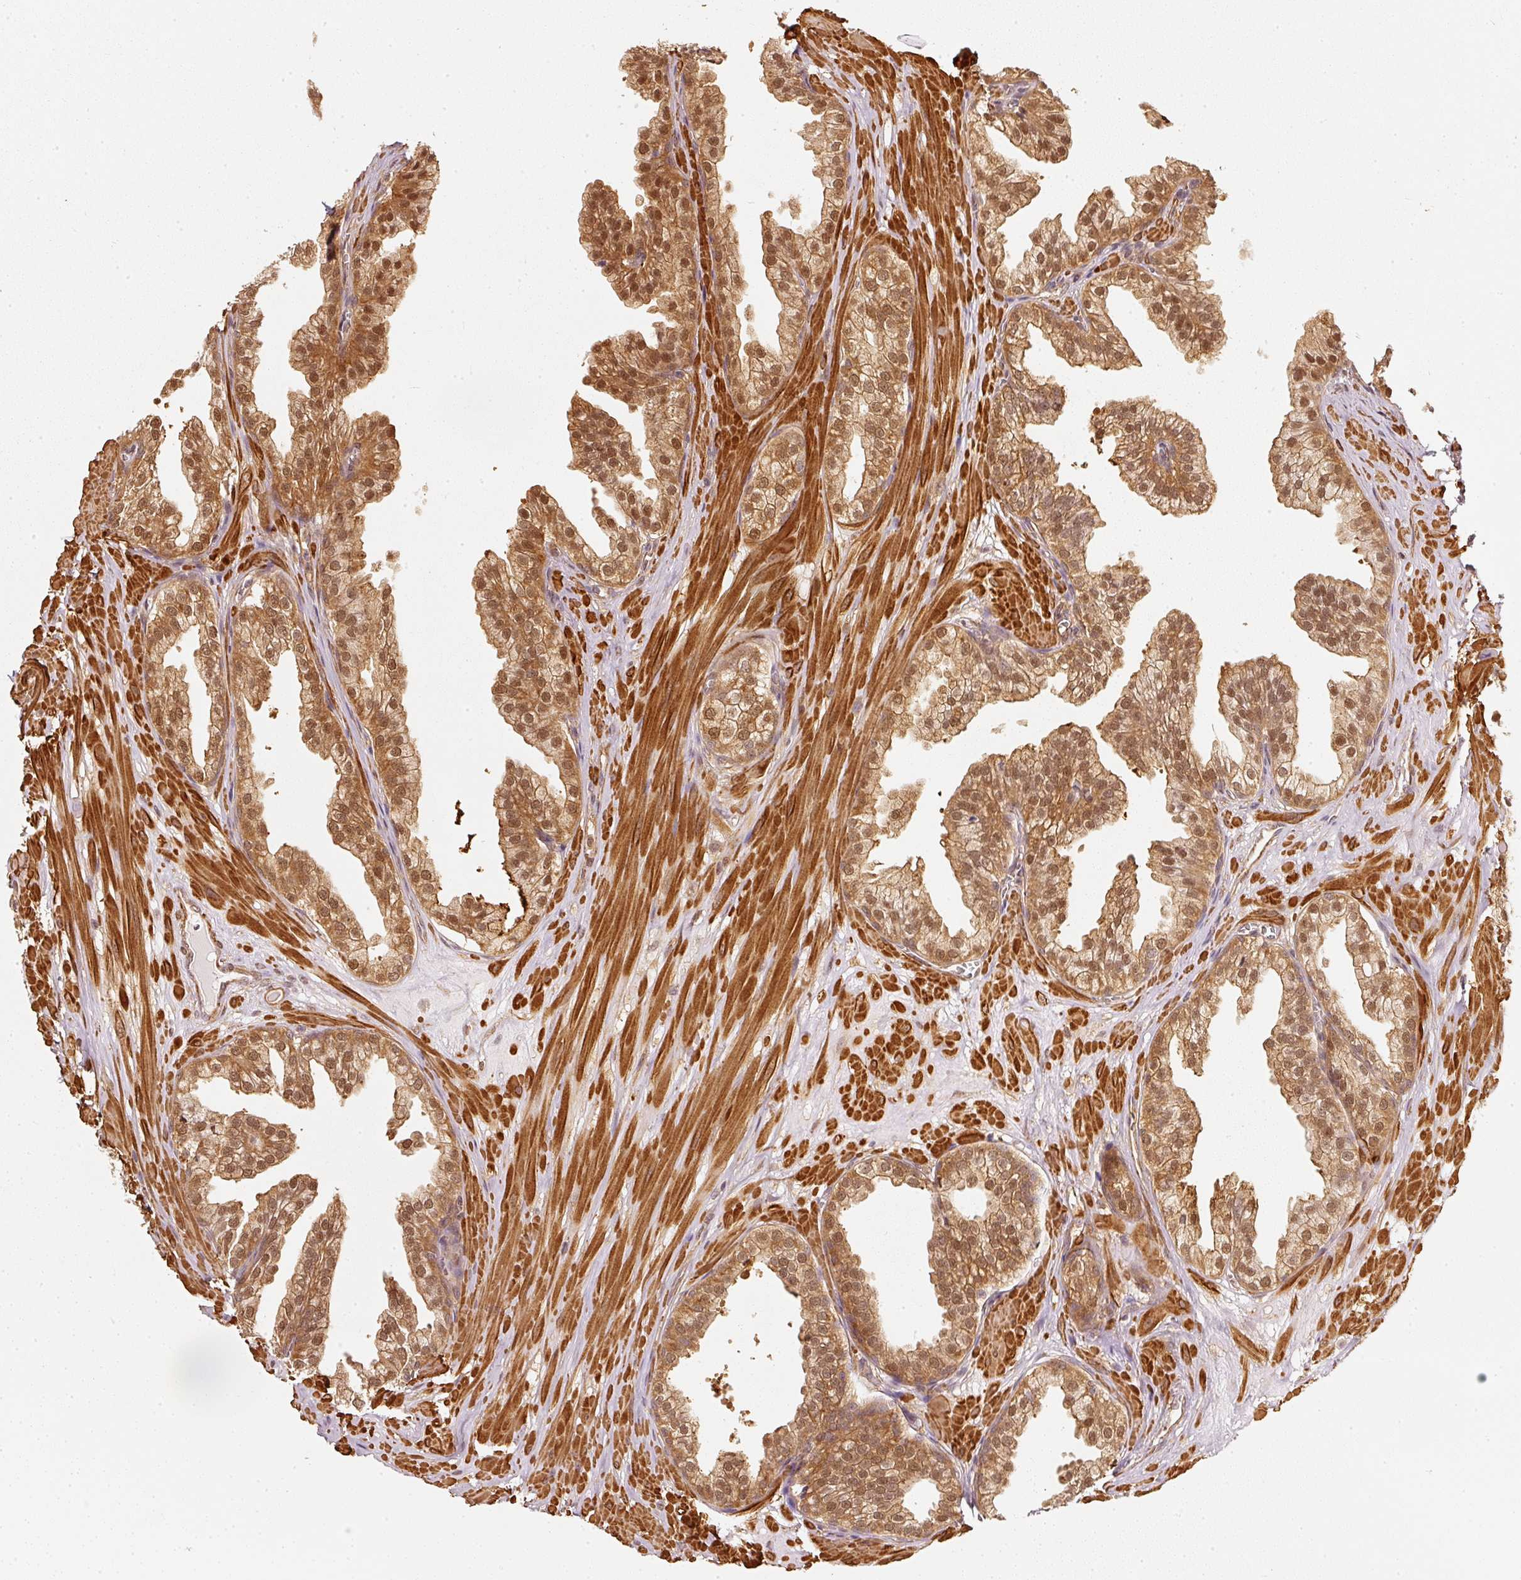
{"staining": {"intensity": "moderate", "quantity": ">75%", "location": "cytoplasmic/membranous,nuclear"}, "tissue": "prostate", "cell_type": "Glandular cells", "image_type": "normal", "snomed": [{"axis": "morphology", "description": "Normal tissue, NOS"}, {"axis": "topography", "description": "Prostate"}, {"axis": "topography", "description": "Peripheral nerve tissue"}], "caption": "Protein staining of normal prostate demonstrates moderate cytoplasmic/membranous,nuclear positivity in about >75% of glandular cells.", "gene": "PSMD1", "patient": {"sex": "male", "age": 55}}